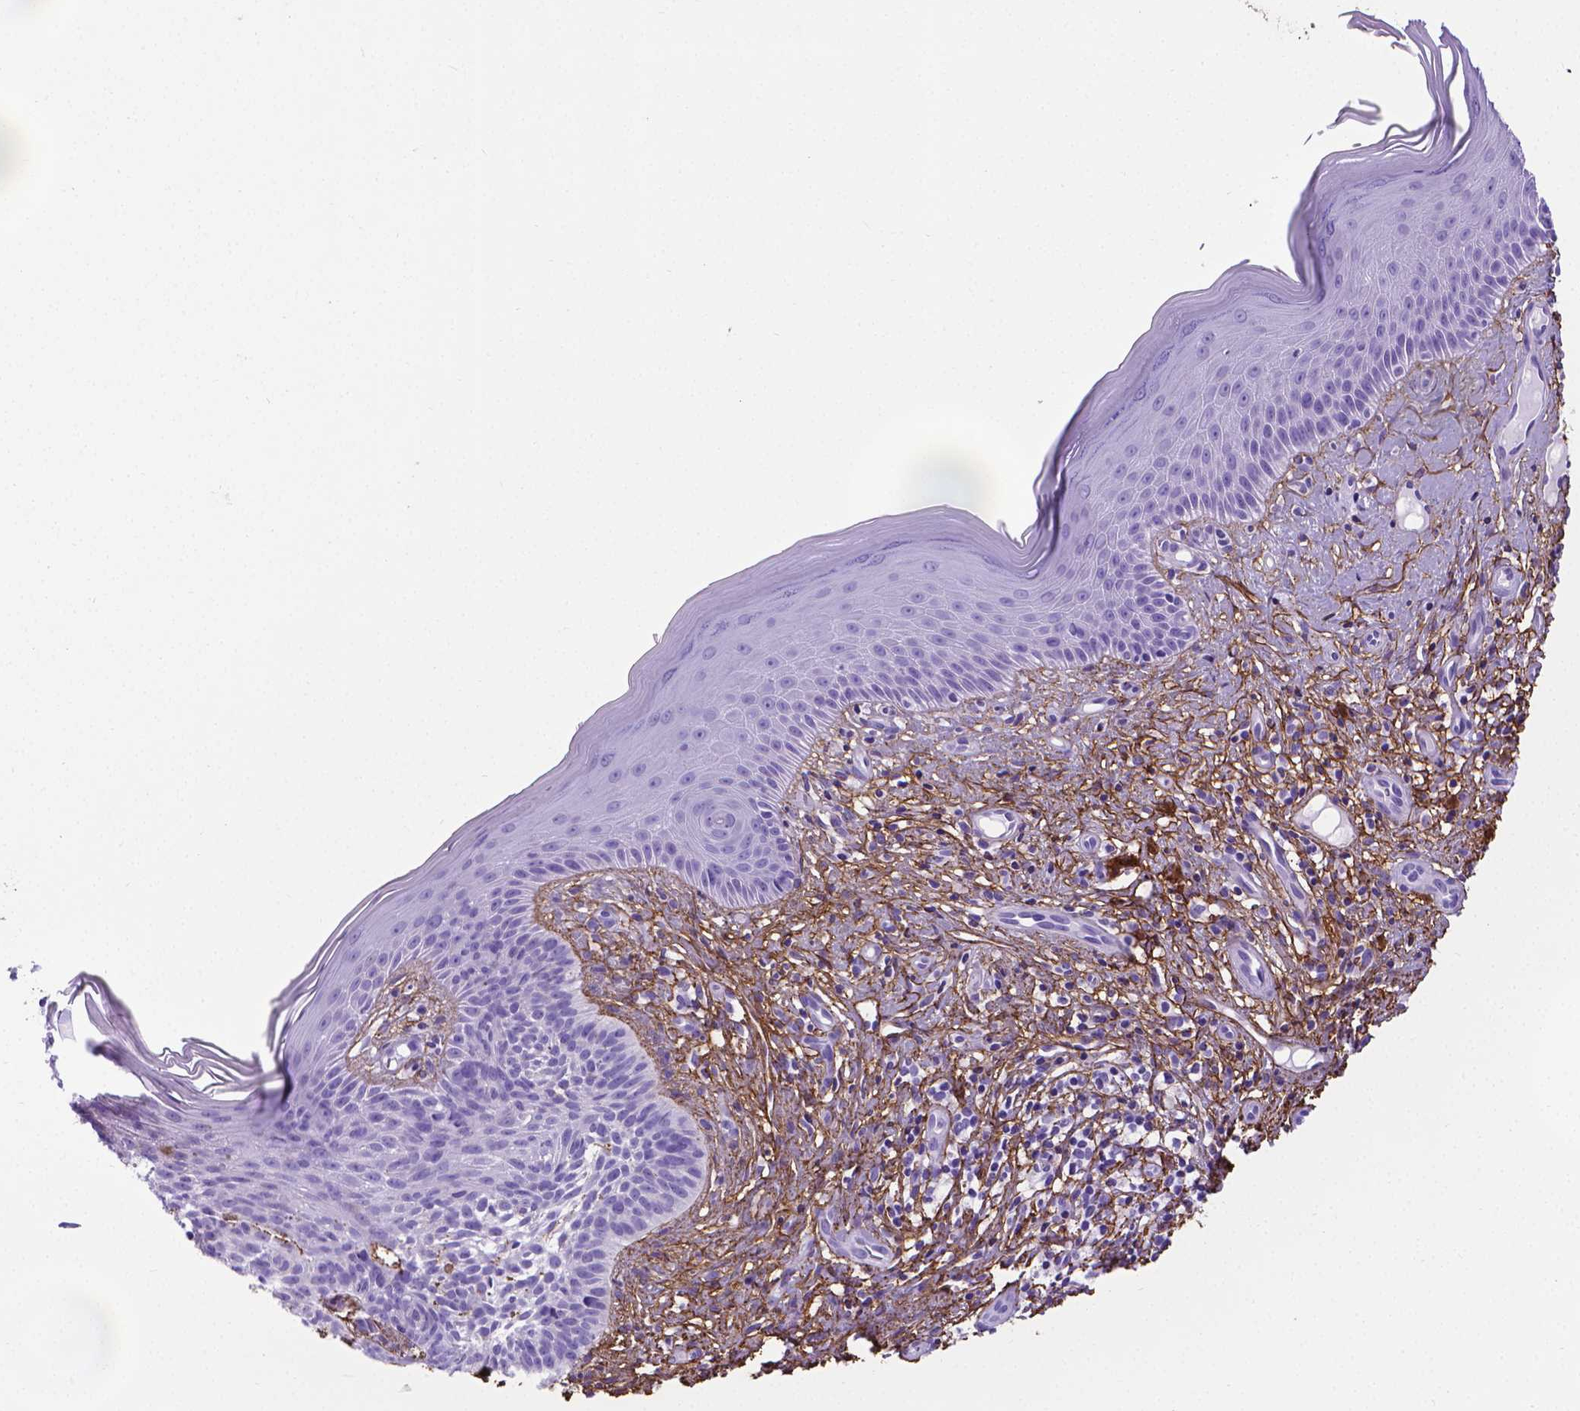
{"staining": {"intensity": "negative", "quantity": "none", "location": "none"}, "tissue": "skin cancer", "cell_type": "Tumor cells", "image_type": "cancer", "snomed": [{"axis": "morphology", "description": "Basal cell carcinoma"}, {"axis": "topography", "description": "Skin"}], "caption": "Human skin cancer (basal cell carcinoma) stained for a protein using IHC exhibits no staining in tumor cells.", "gene": "MFAP2", "patient": {"sex": "male", "age": 79}}